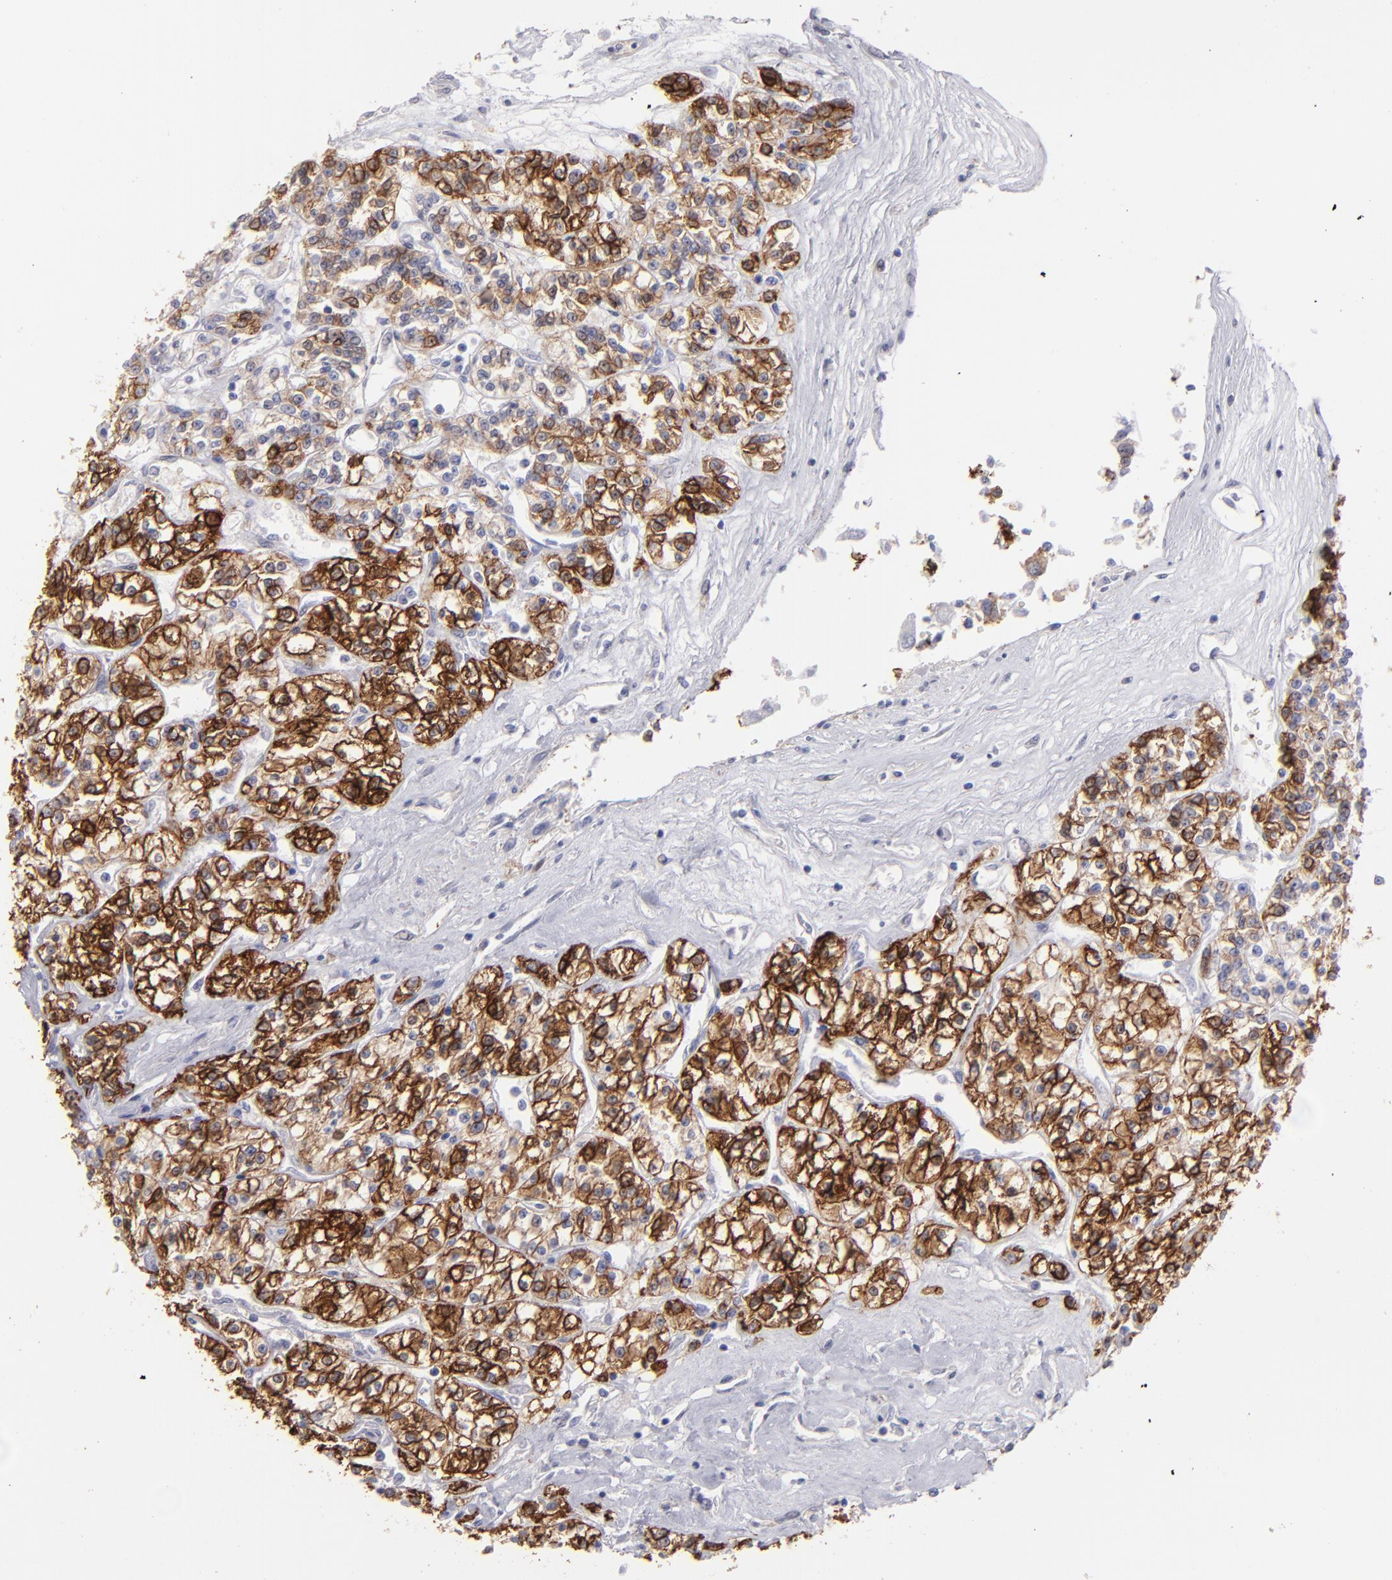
{"staining": {"intensity": "moderate", "quantity": ">75%", "location": "cytoplasmic/membranous"}, "tissue": "renal cancer", "cell_type": "Tumor cells", "image_type": "cancer", "snomed": [{"axis": "morphology", "description": "Adenocarcinoma, NOS"}, {"axis": "topography", "description": "Kidney"}], "caption": "Brown immunohistochemical staining in adenocarcinoma (renal) displays moderate cytoplasmic/membranous positivity in about >75% of tumor cells.", "gene": "AHNAK2", "patient": {"sex": "female", "age": 76}}